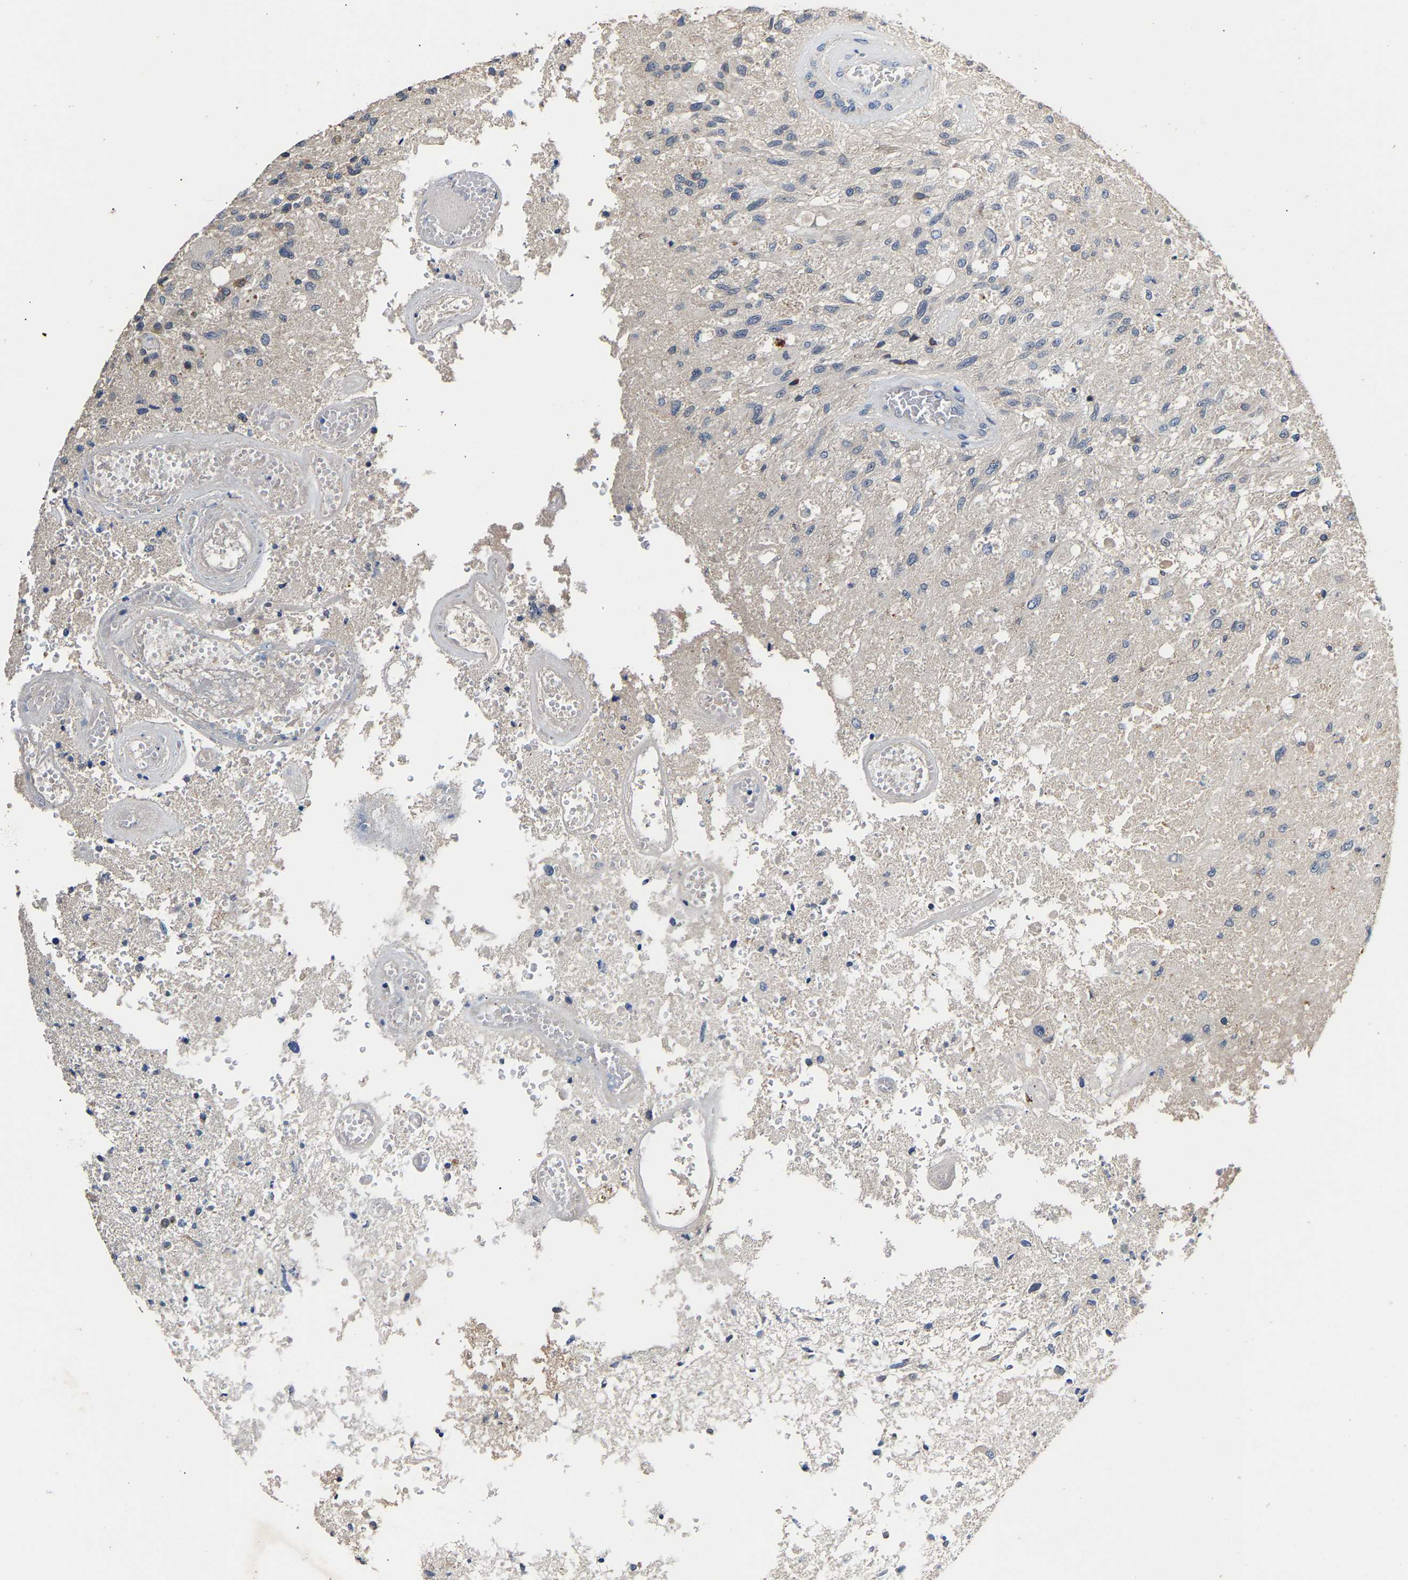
{"staining": {"intensity": "negative", "quantity": "none", "location": "none"}, "tissue": "glioma", "cell_type": "Tumor cells", "image_type": "cancer", "snomed": [{"axis": "morphology", "description": "Normal tissue, NOS"}, {"axis": "morphology", "description": "Glioma, malignant, High grade"}, {"axis": "topography", "description": "Cerebral cortex"}], "caption": "A high-resolution histopathology image shows immunohistochemistry staining of glioma, which displays no significant staining in tumor cells.", "gene": "KASH5", "patient": {"sex": "male", "age": 77}}